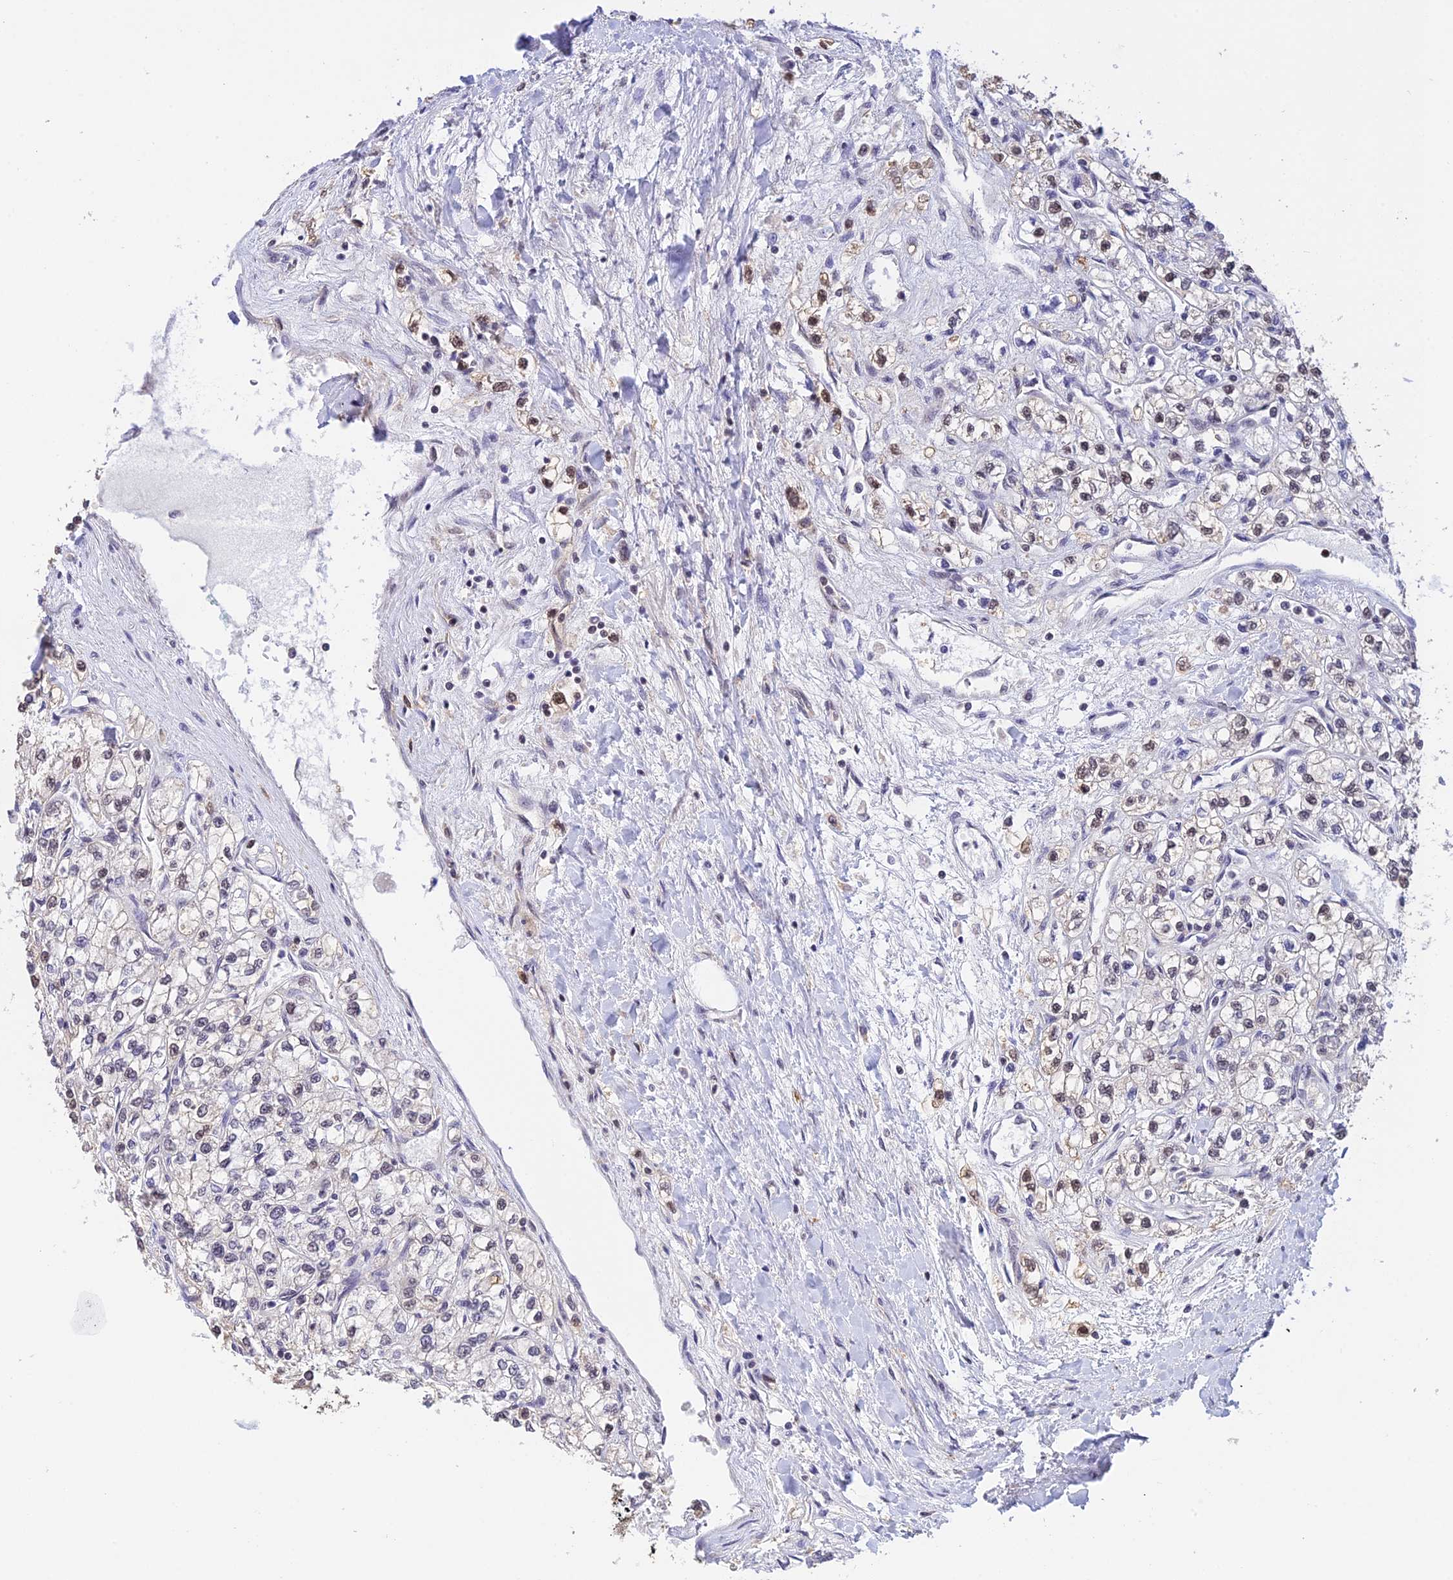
{"staining": {"intensity": "negative", "quantity": "none", "location": "none"}, "tissue": "renal cancer", "cell_type": "Tumor cells", "image_type": "cancer", "snomed": [{"axis": "morphology", "description": "Adenocarcinoma, NOS"}, {"axis": "topography", "description": "Kidney"}], "caption": "A histopathology image of renal cancer (adenocarcinoma) stained for a protein exhibits no brown staining in tumor cells. (Brightfield microscopy of DAB (3,3'-diaminobenzidine) immunohistochemistry at high magnification).", "gene": "THAP11", "patient": {"sex": "male", "age": 80}}